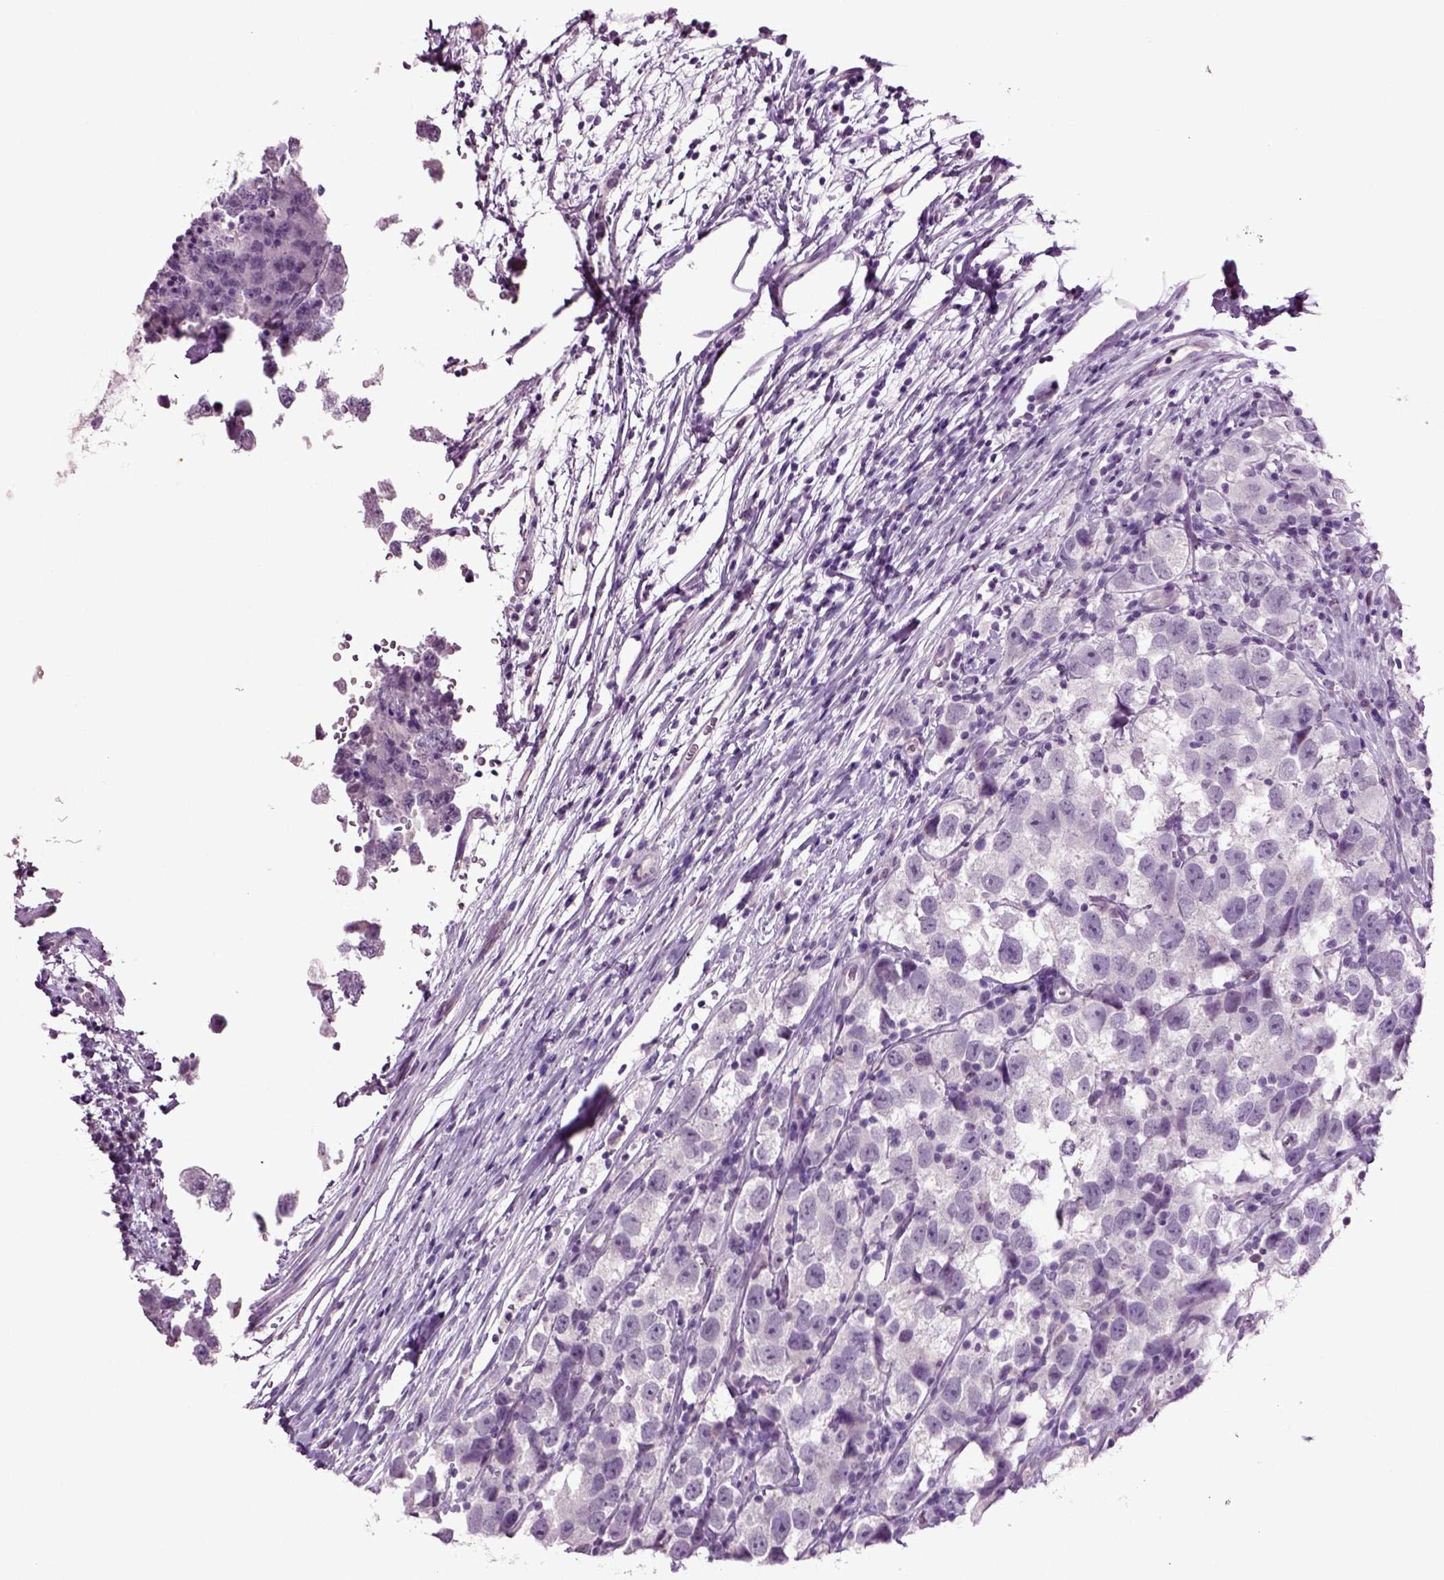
{"staining": {"intensity": "negative", "quantity": "none", "location": "none"}, "tissue": "testis cancer", "cell_type": "Tumor cells", "image_type": "cancer", "snomed": [{"axis": "morphology", "description": "Seminoma, NOS"}, {"axis": "topography", "description": "Testis"}], "caption": "High magnification brightfield microscopy of seminoma (testis) stained with DAB (brown) and counterstained with hematoxylin (blue): tumor cells show no significant expression.", "gene": "SLC17A6", "patient": {"sex": "male", "age": 26}}